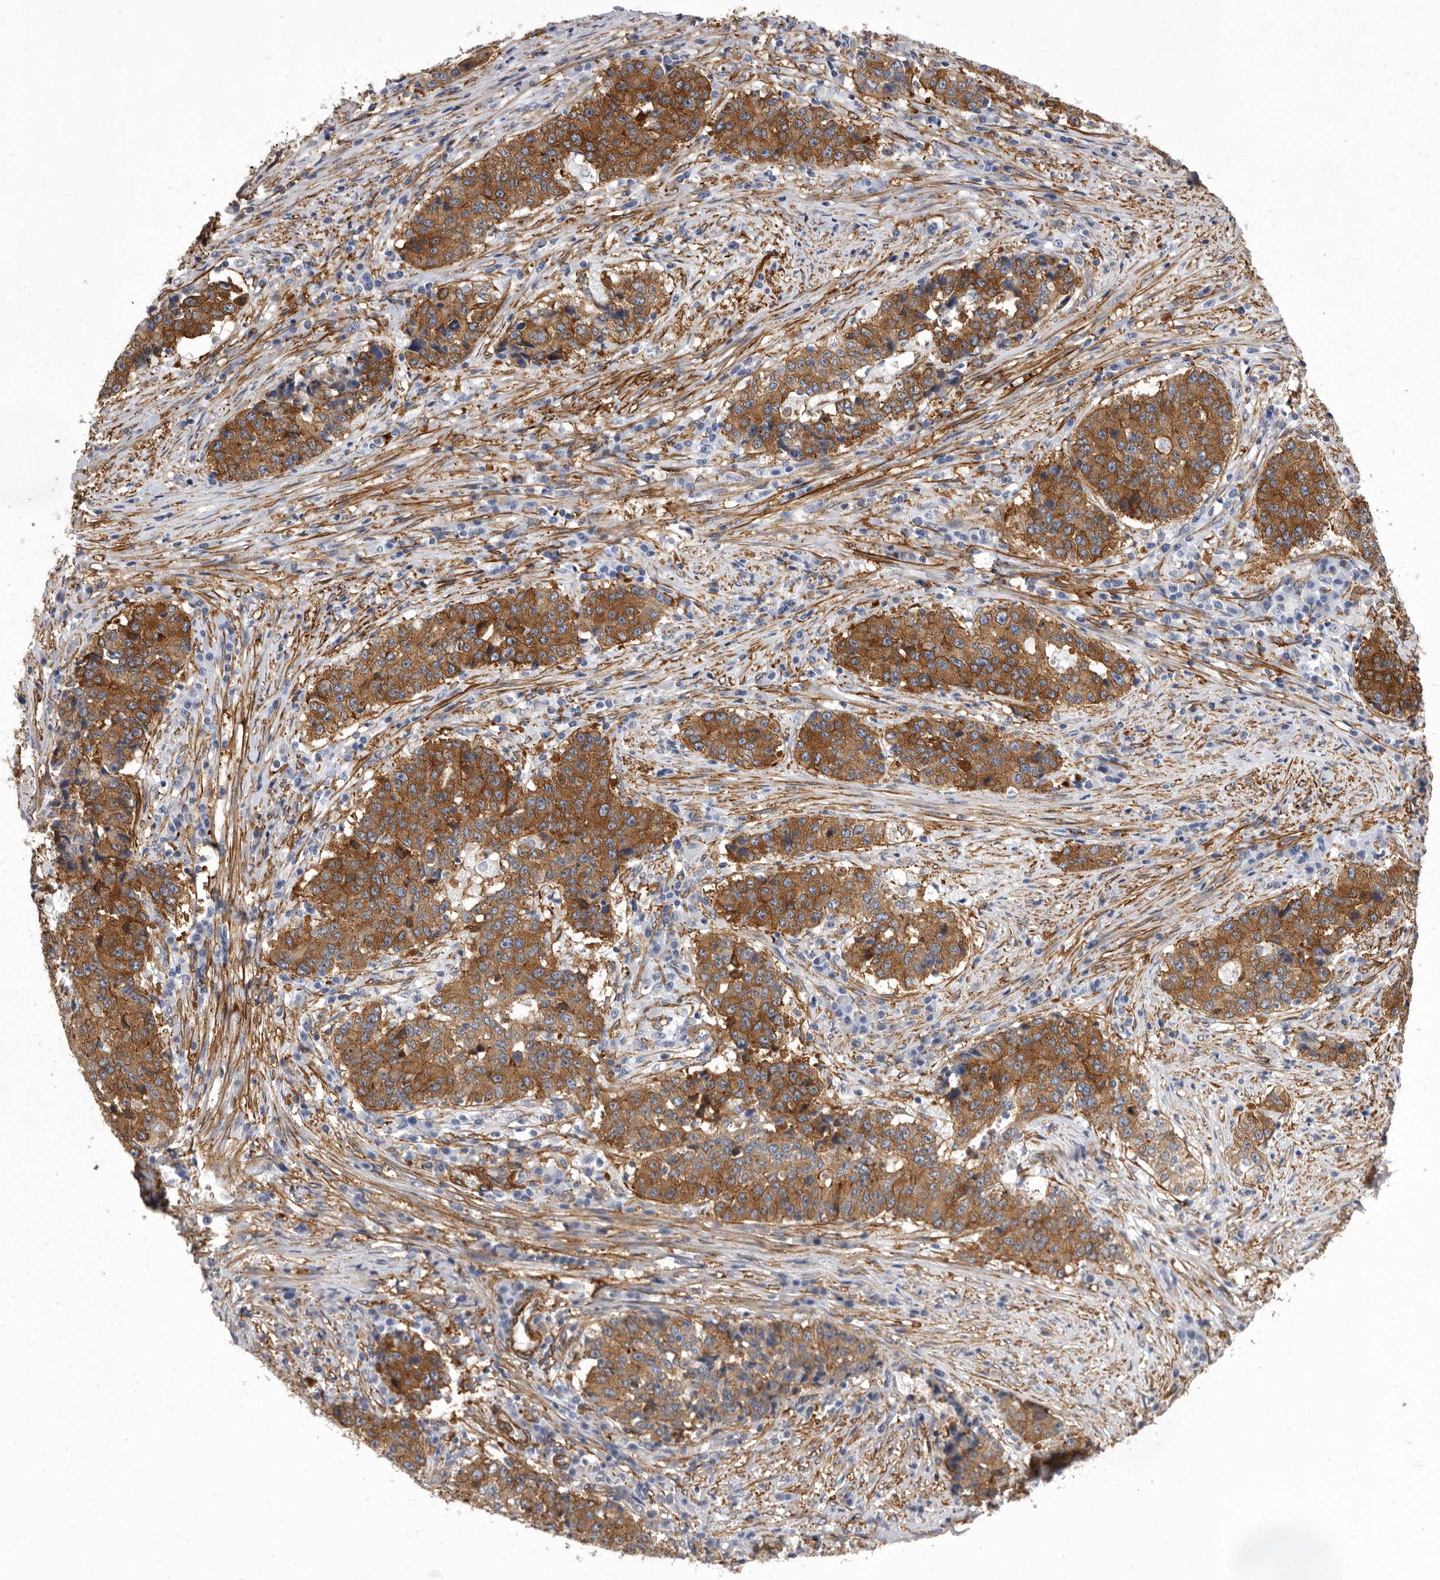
{"staining": {"intensity": "moderate", "quantity": ">75%", "location": "cytoplasmic/membranous"}, "tissue": "stomach cancer", "cell_type": "Tumor cells", "image_type": "cancer", "snomed": [{"axis": "morphology", "description": "Adenocarcinoma, NOS"}, {"axis": "topography", "description": "Stomach"}], "caption": "Protein staining of stomach cancer (adenocarcinoma) tissue displays moderate cytoplasmic/membranous staining in about >75% of tumor cells.", "gene": "ENAH", "patient": {"sex": "male", "age": 59}}